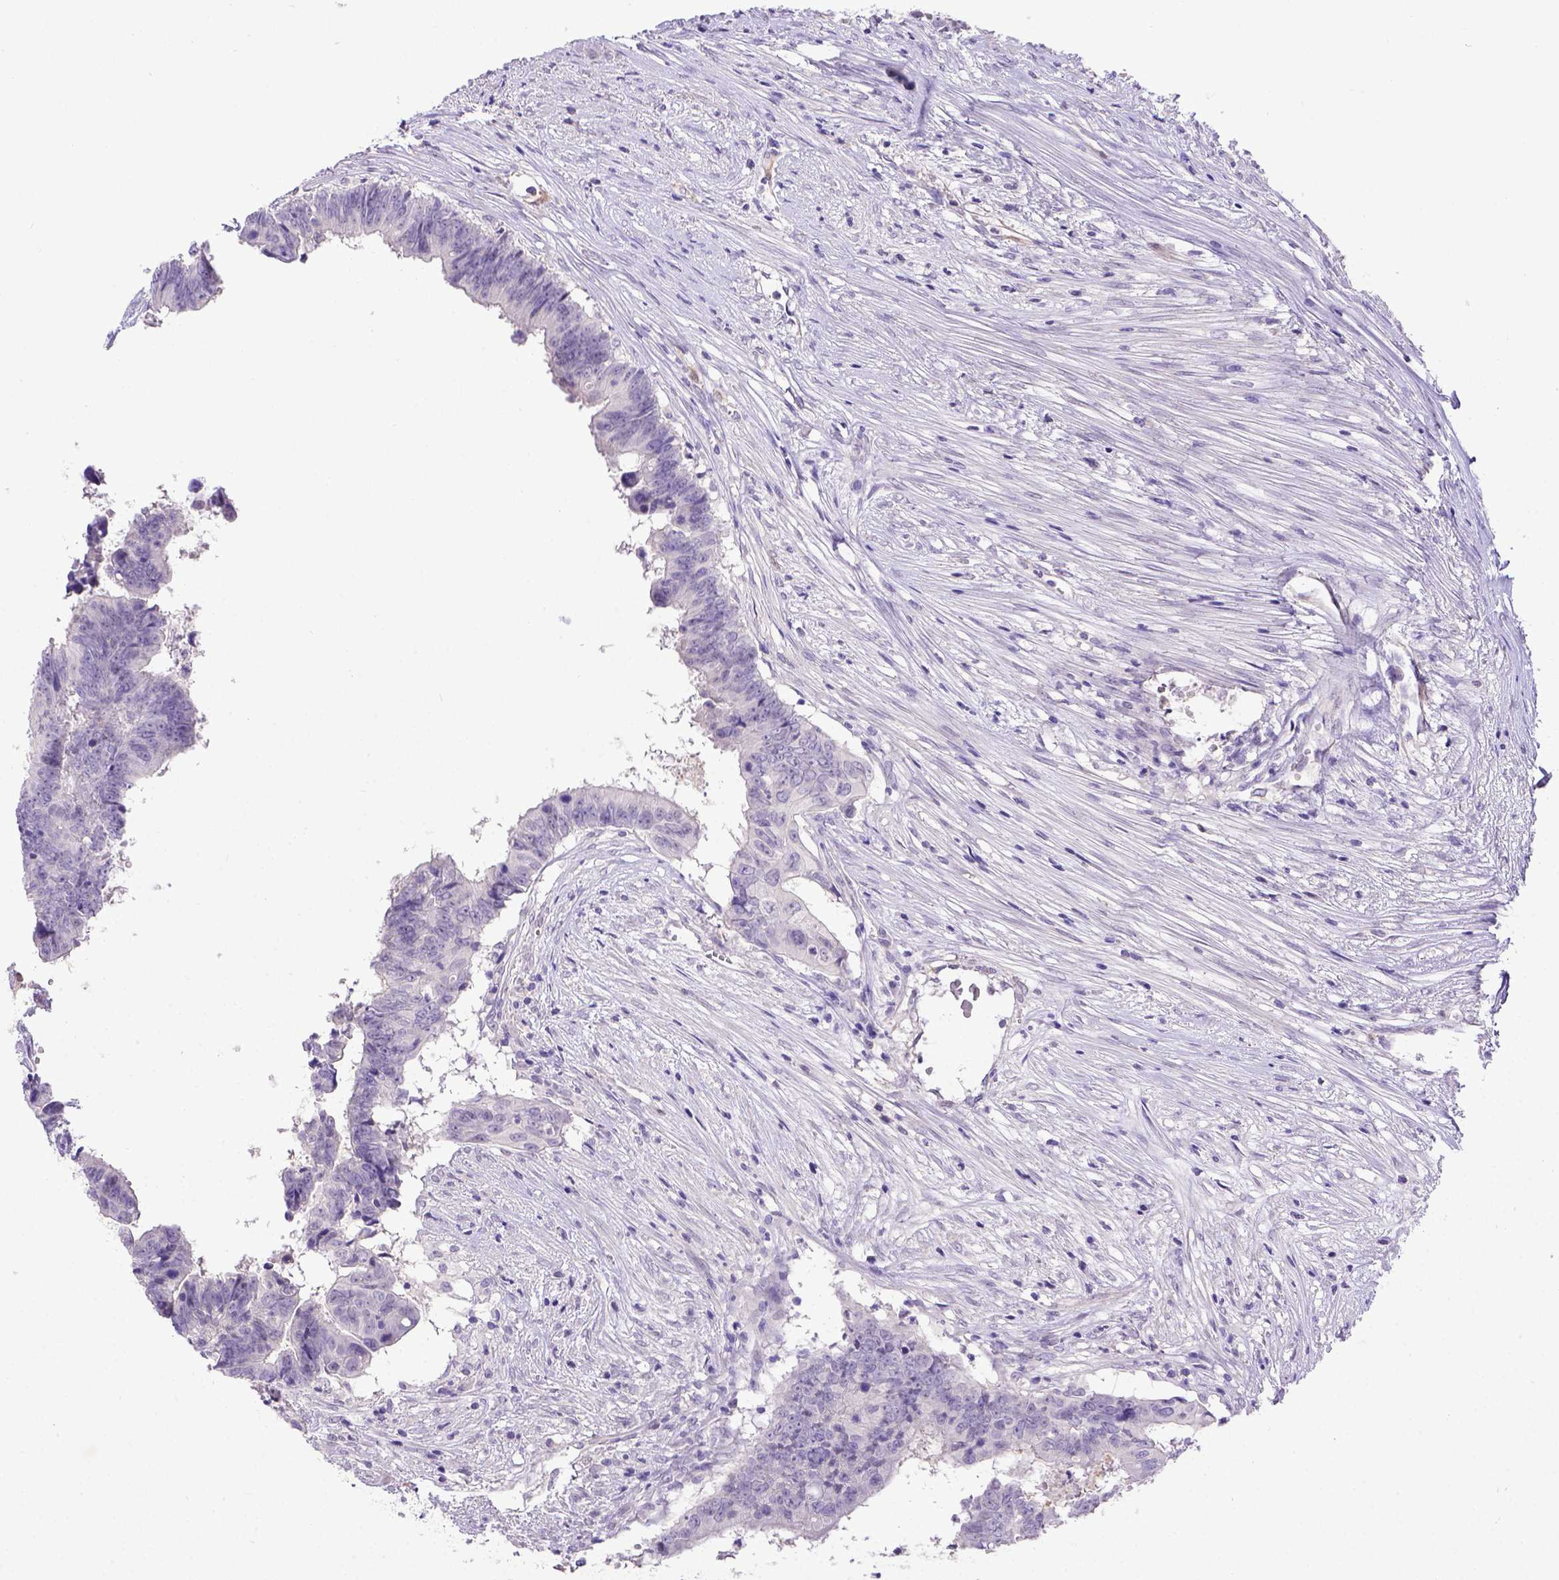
{"staining": {"intensity": "negative", "quantity": "none", "location": "none"}, "tissue": "colorectal cancer", "cell_type": "Tumor cells", "image_type": "cancer", "snomed": [{"axis": "morphology", "description": "Adenocarcinoma, NOS"}, {"axis": "topography", "description": "Colon"}], "caption": "Colorectal adenocarcinoma stained for a protein using immunohistochemistry (IHC) displays no staining tumor cells.", "gene": "BTN1A1", "patient": {"sex": "female", "age": 82}}